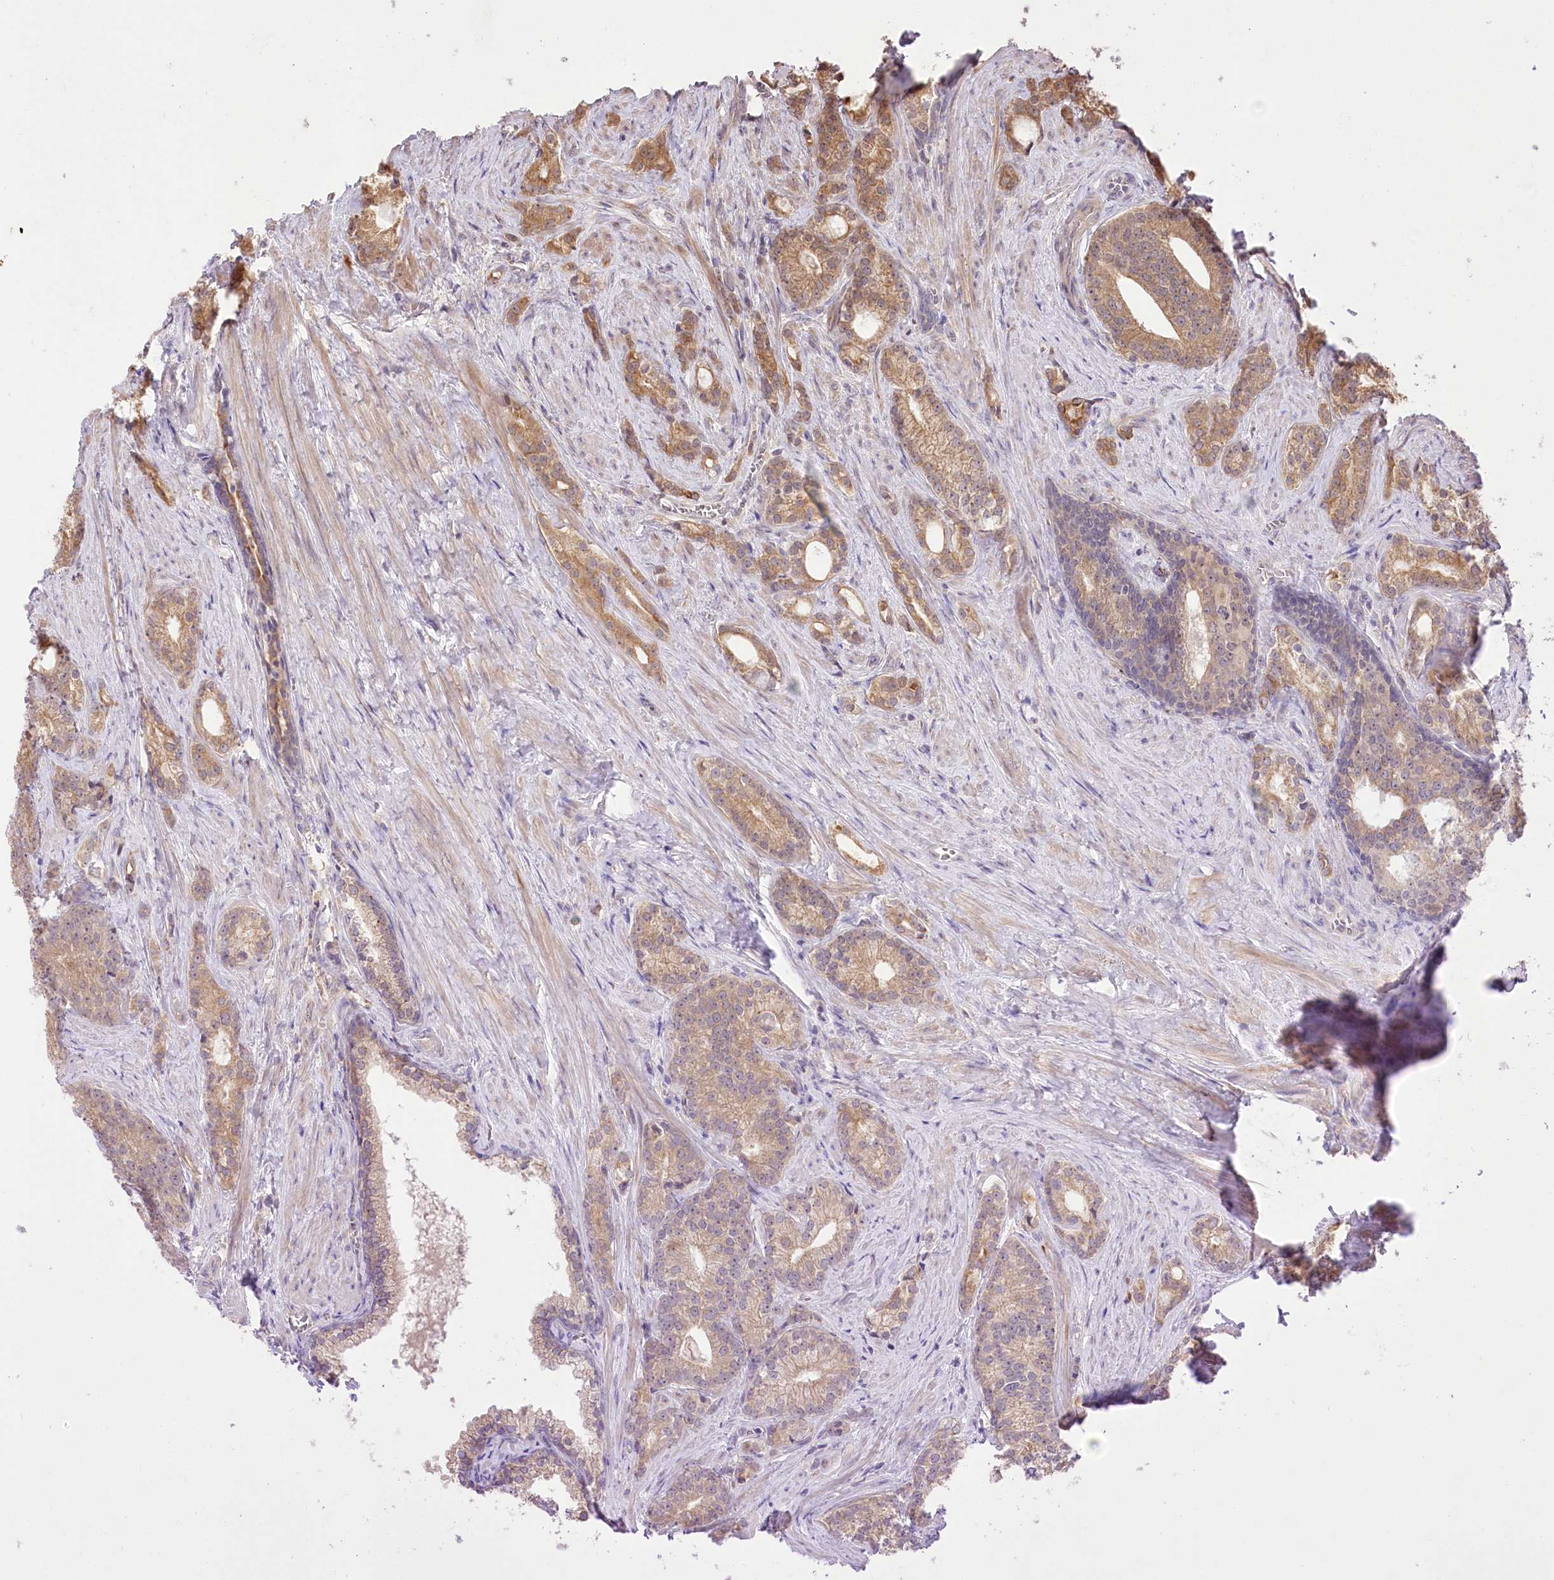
{"staining": {"intensity": "moderate", "quantity": ">75%", "location": "cytoplasmic/membranous"}, "tissue": "prostate cancer", "cell_type": "Tumor cells", "image_type": "cancer", "snomed": [{"axis": "morphology", "description": "Adenocarcinoma, Low grade"}, {"axis": "topography", "description": "Prostate"}], "caption": "There is medium levels of moderate cytoplasmic/membranous expression in tumor cells of prostate cancer, as demonstrated by immunohistochemical staining (brown color).", "gene": "HELT", "patient": {"sex": "male", "age": 71}}